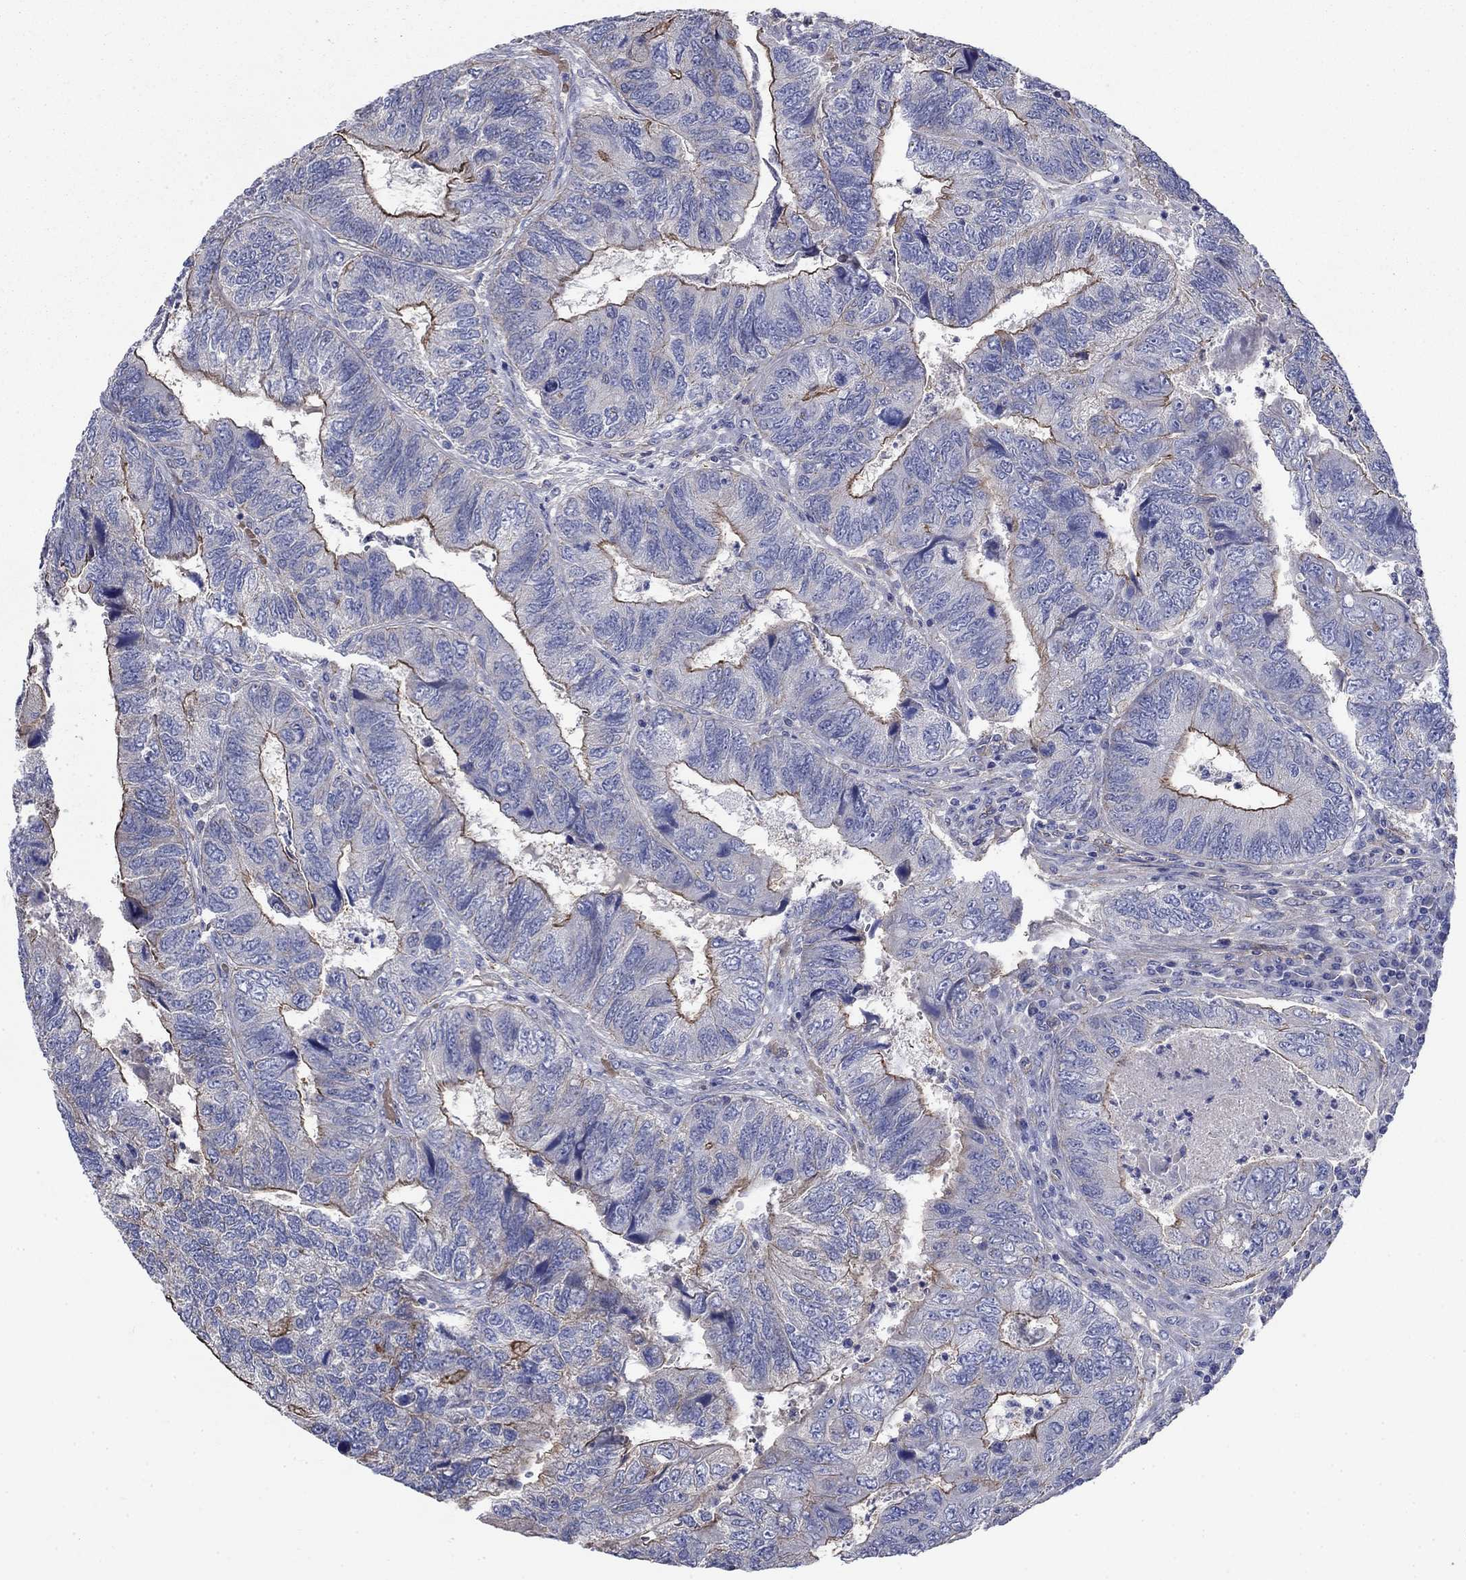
{"staining": {"intensity": "strong", "quantity": "25%-75%", "location": "cytoplasmic/membranous"}, "tissue": "colorectal cancer", "cell_type": "Tumor cells", "image_type": "cancer", "snomed": [{"axis": "morphology", "description": "Adenocarcinoma, NOS"}, {"axis": "topography", "description": "Colon"}], "caption": "Immunohistochemical staining of human adenocarcinoma (colorectal) shows high levels of strong cytoplasmic/membranous protein expression in approximately 25%-75% of tumor cells.", "gene": "FLNC", "patient": {"sex": "female", "age": 67}}